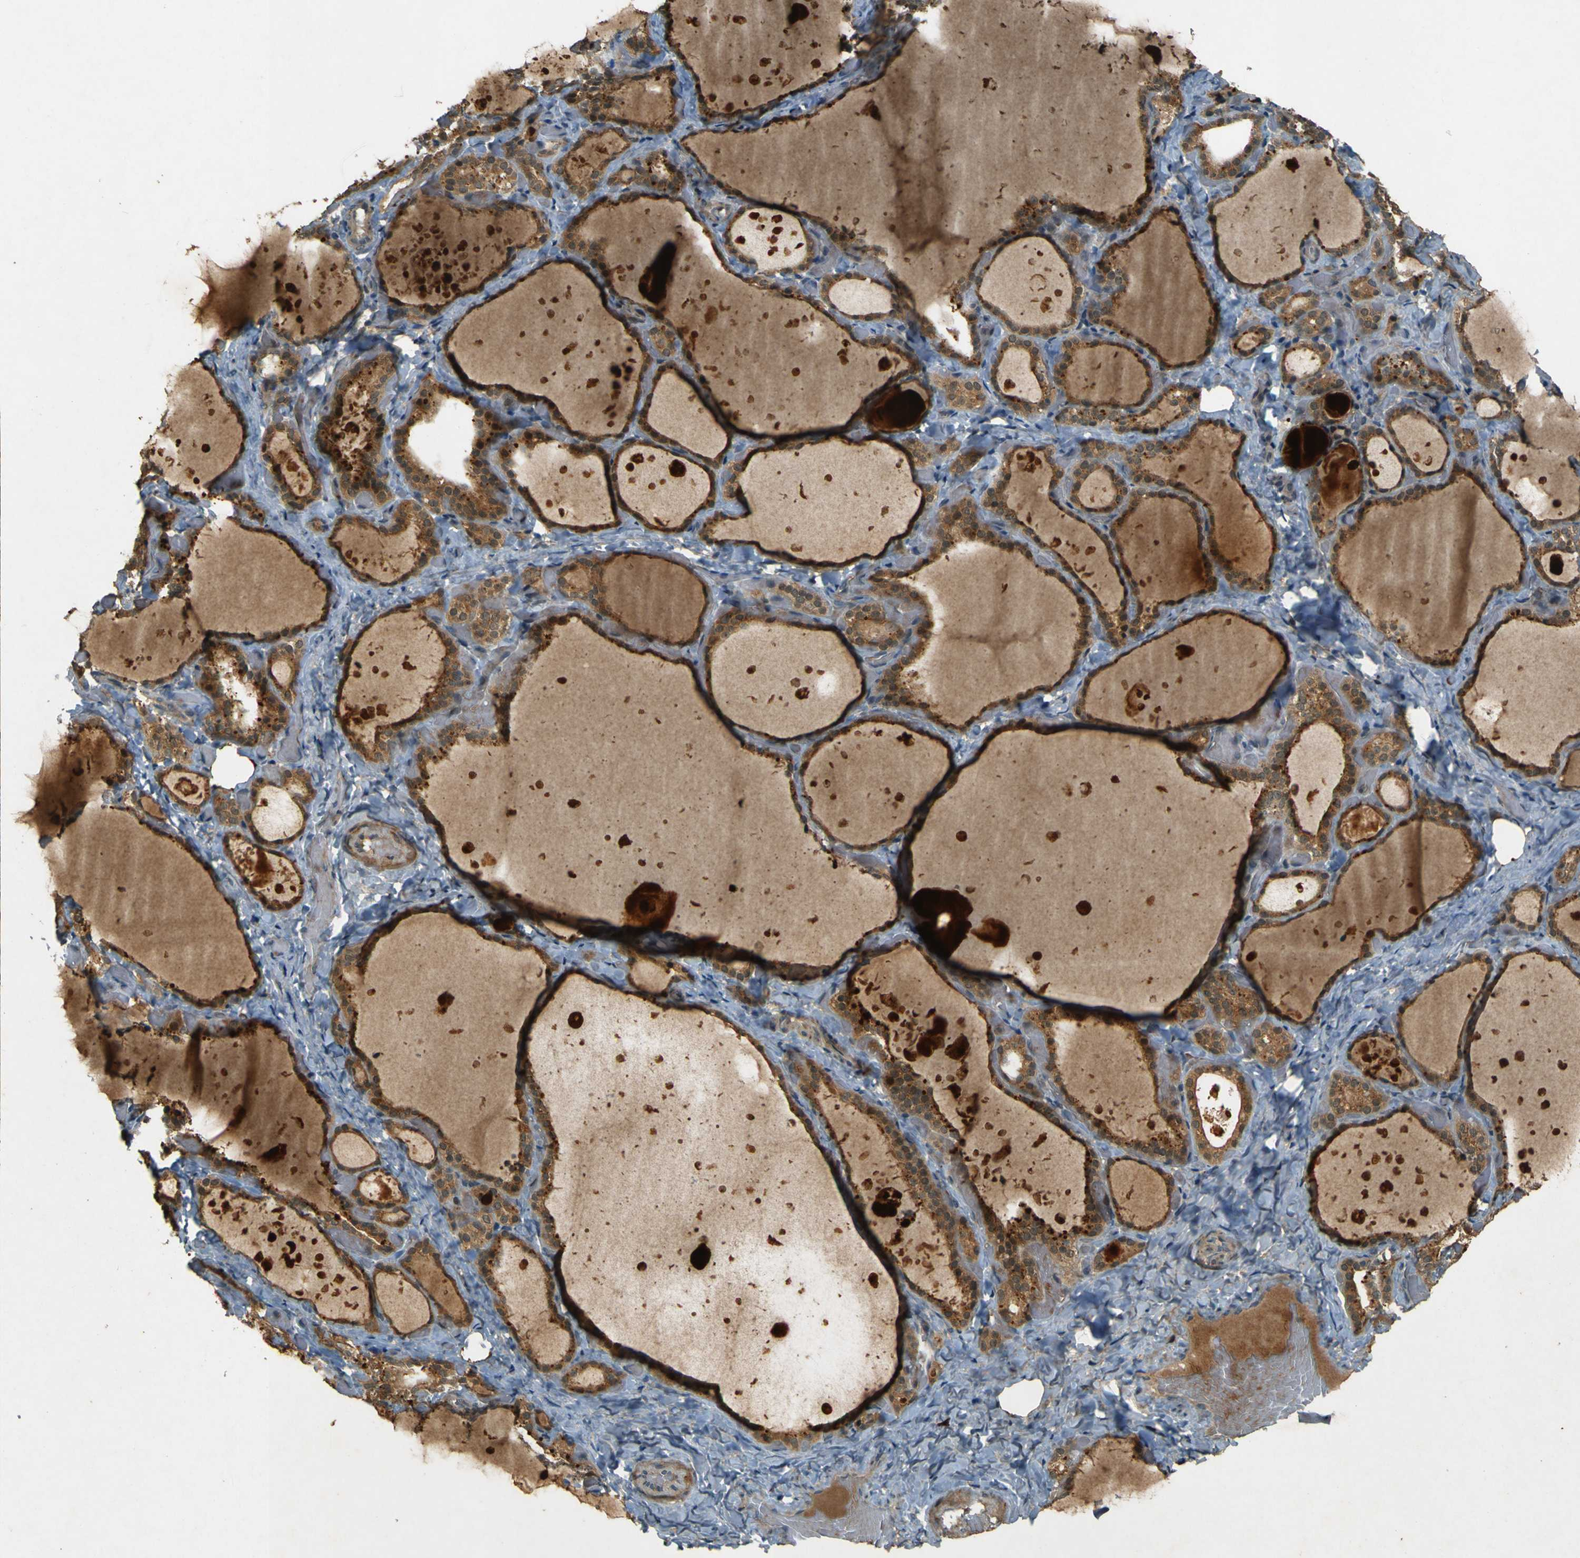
{"staining": {"intensity": "moderate", "quantity": ">75%", "location": "cytoplasmic/membranous"}, "tissue": "thyroid gland", "cell_type": "Glandular cells", "image_type": "normal", "snomed": [{"axis": "morphology", "description": "Normal tissue, NOS"}, {"axis": "topography", "description": "Thyroid gland"}], "caption": "IHC histopathology image of benign thyroid gland stained for a protein (brown), which shows medium levels of moderate cytoplasmic/membranous staining in about >75% of glandular cells.", "gene": "MPDZ", "patient": {"sex": "female", "age": 44}}